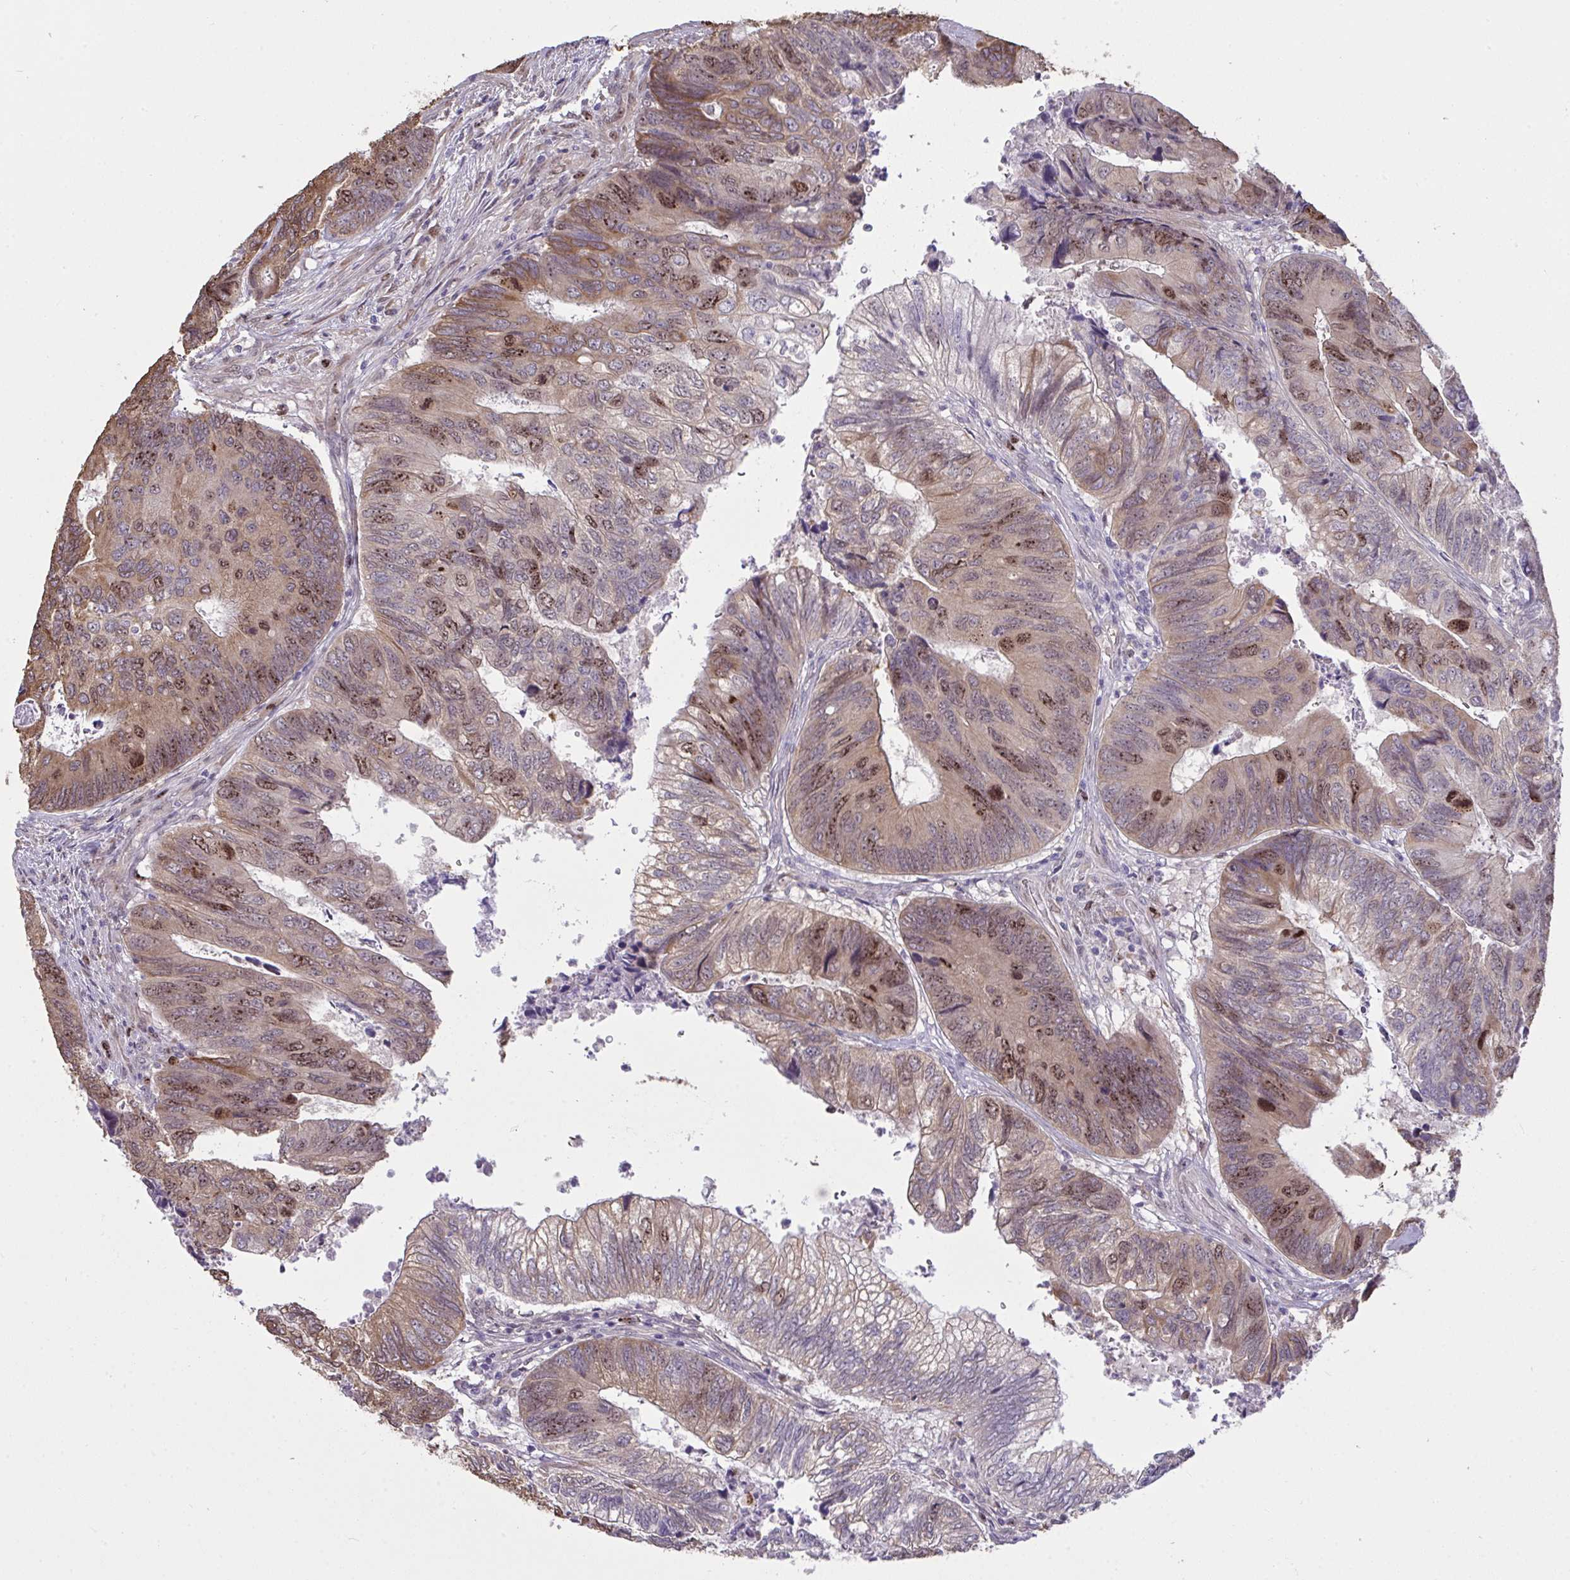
{"staining": {"intensity": "moderate", "quantity": "25%-75%", "location": "cytoplasmic/membranous,nuclear"}, "tissue": "colorectal cancer", "cell_type": "Tumor cells", "image_type": "cancer", "snomed": [{"axis": "morphology", "description": "Adenocarcinoma, NOS"}, {"axis": "topography", "description": "Colon"}], "caption": "Approximately 25%-75% of tumor cells in human colorectal cancer (adenocarcinoma) demonstrate moderate cytoplasmic/membranous and nuclear protein staining as visualized by brown immunohistochemical staining.", "gene": "SETD7", "patient": {"sex": "female", "age": 67}}